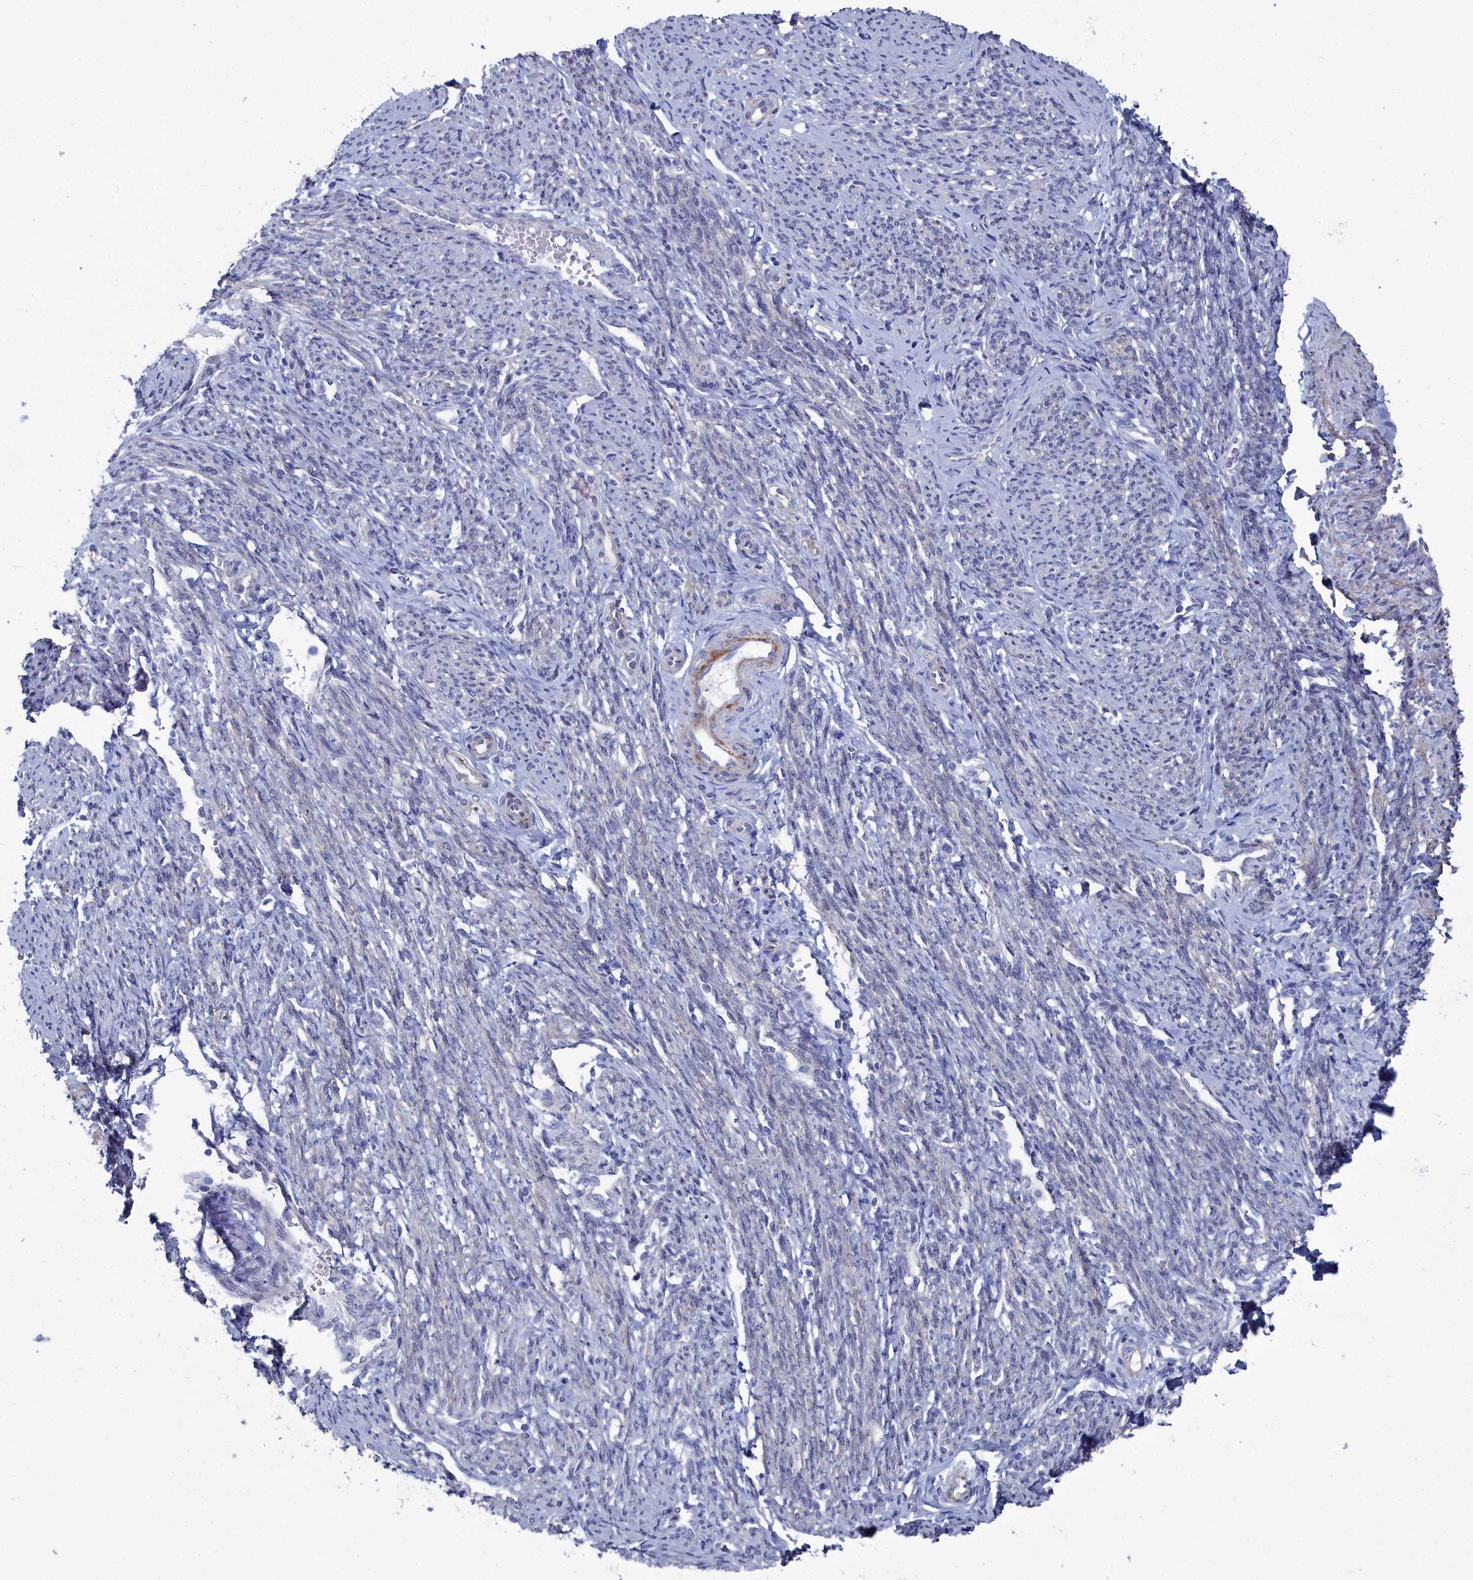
{"staining": {"intensity": "weak", "quantity": "25%-75%", "location": "cytoplasmic/membranous"}, "tissue": "smooth muscle", "cell_type": "Smooth muscle cells", "image_type": "normal", "snomed": [{"axis": "morphology", "description": "Normal tissue, NOS"}, {"axis": "topography", "description": "Smooth muscle"}, {"axis": "topography", "description": "Uterus"}], "caption": "IHC histopathology image of normal smooth muscle stained for a protein (brown), which demonstrates low levels of weak cytoplasmic/membranous expression in approximately 25%-75% of smooth muscle cells.", "gene": "SHISAL2A", "patient": {"sex": "female", "age": 59}}